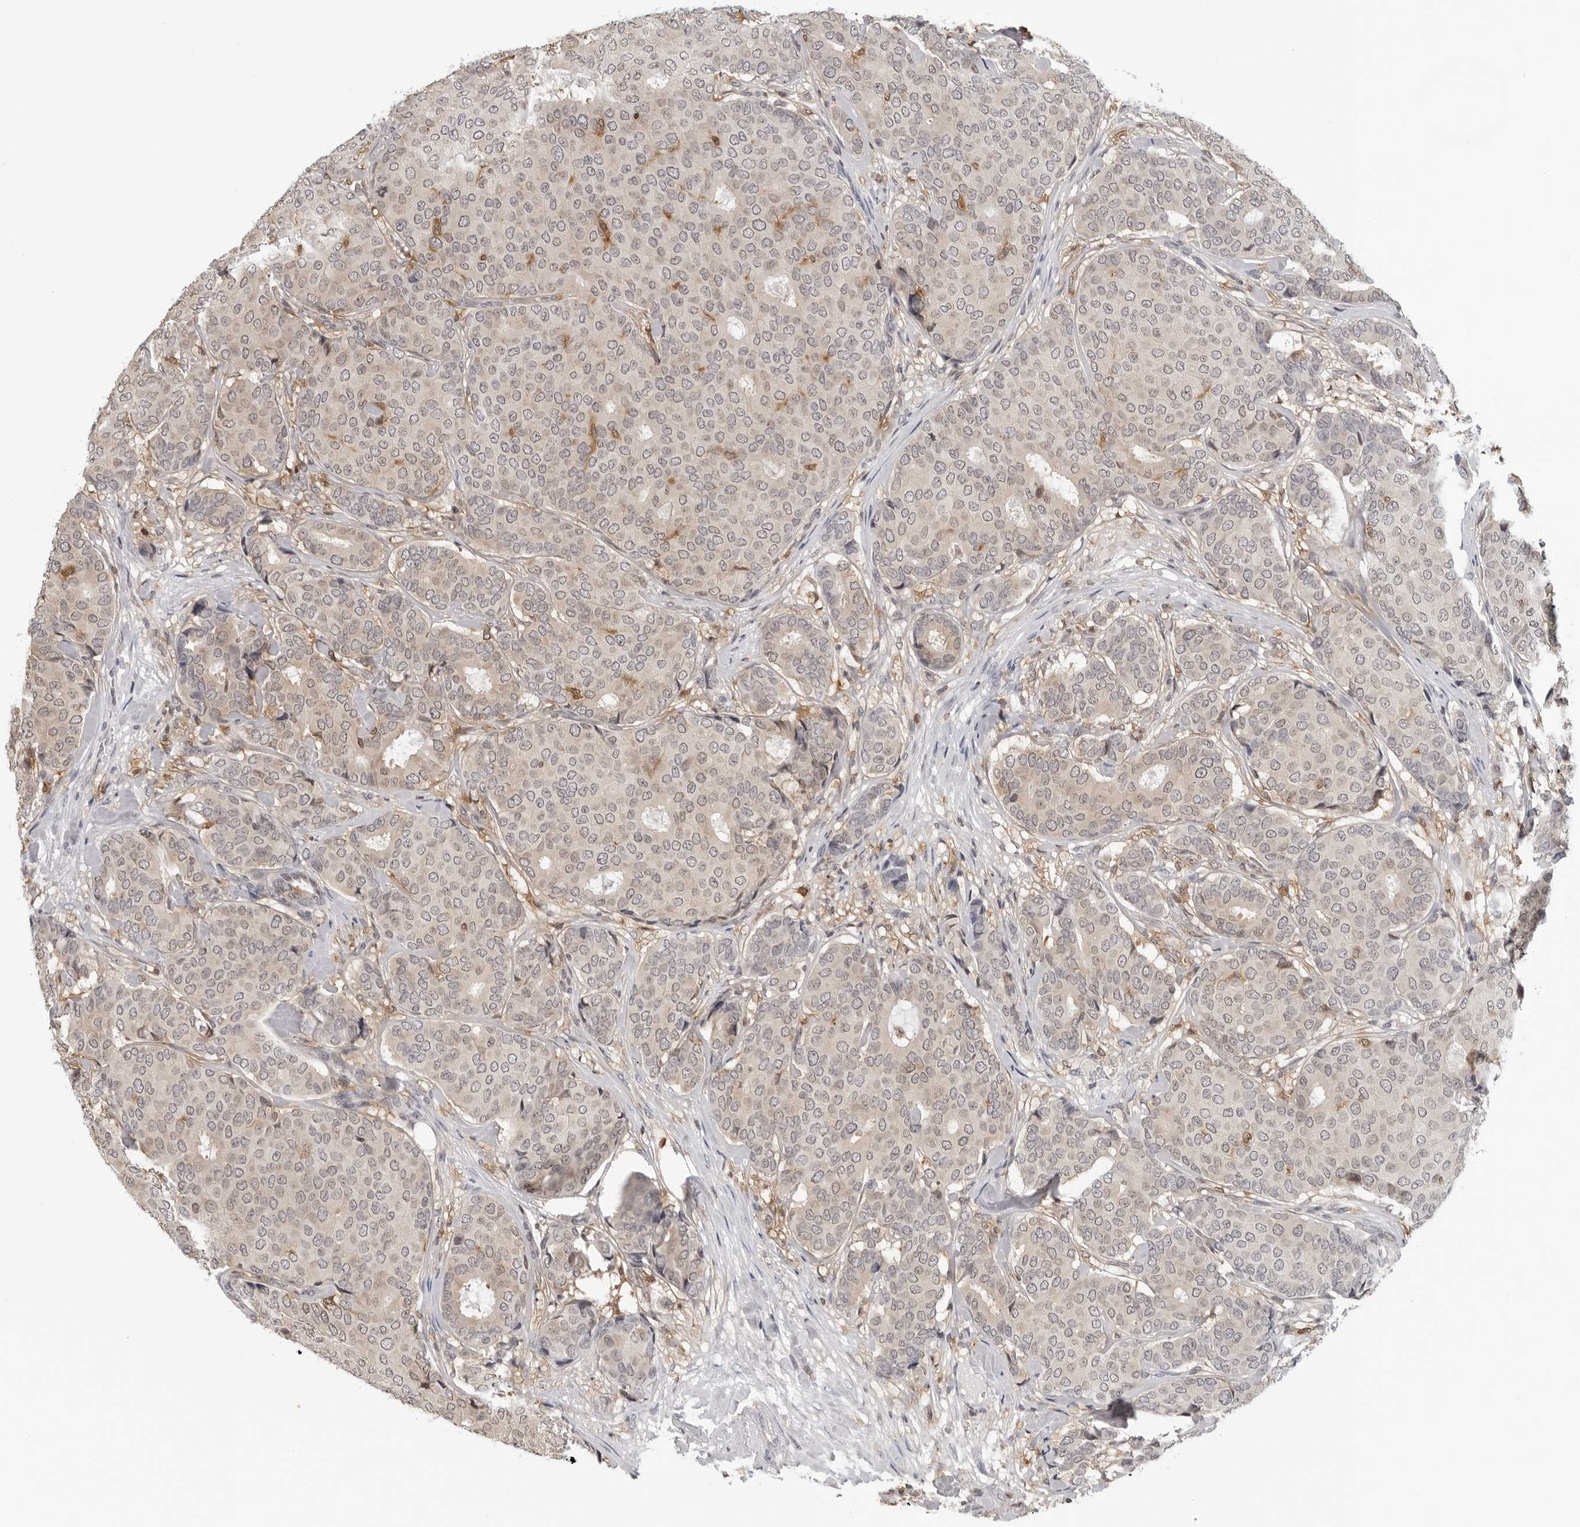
{"staining": {"intensity": "weak", "quantity": "25%-75%", "location": "cytoplasmic/membranous,nuclear"}, "tissue": "breast cancer", "cell_type": "Tumor cells", "image_type": "cancer", "snomed": [{"axis": "morphology", "description": "Duct carcinoma"}, {"axis": "topography", "description": "Breast"}], "caption": "Immunohistochemistry (IHC) (DAB) staining of human breast cancer exhibits weak cytoplasmic/membranous and nuclear protein staining in about 25%-75% of tumor cells.", "gene": "HSPH1", "patient": {"sex": "female", "age": 75}}